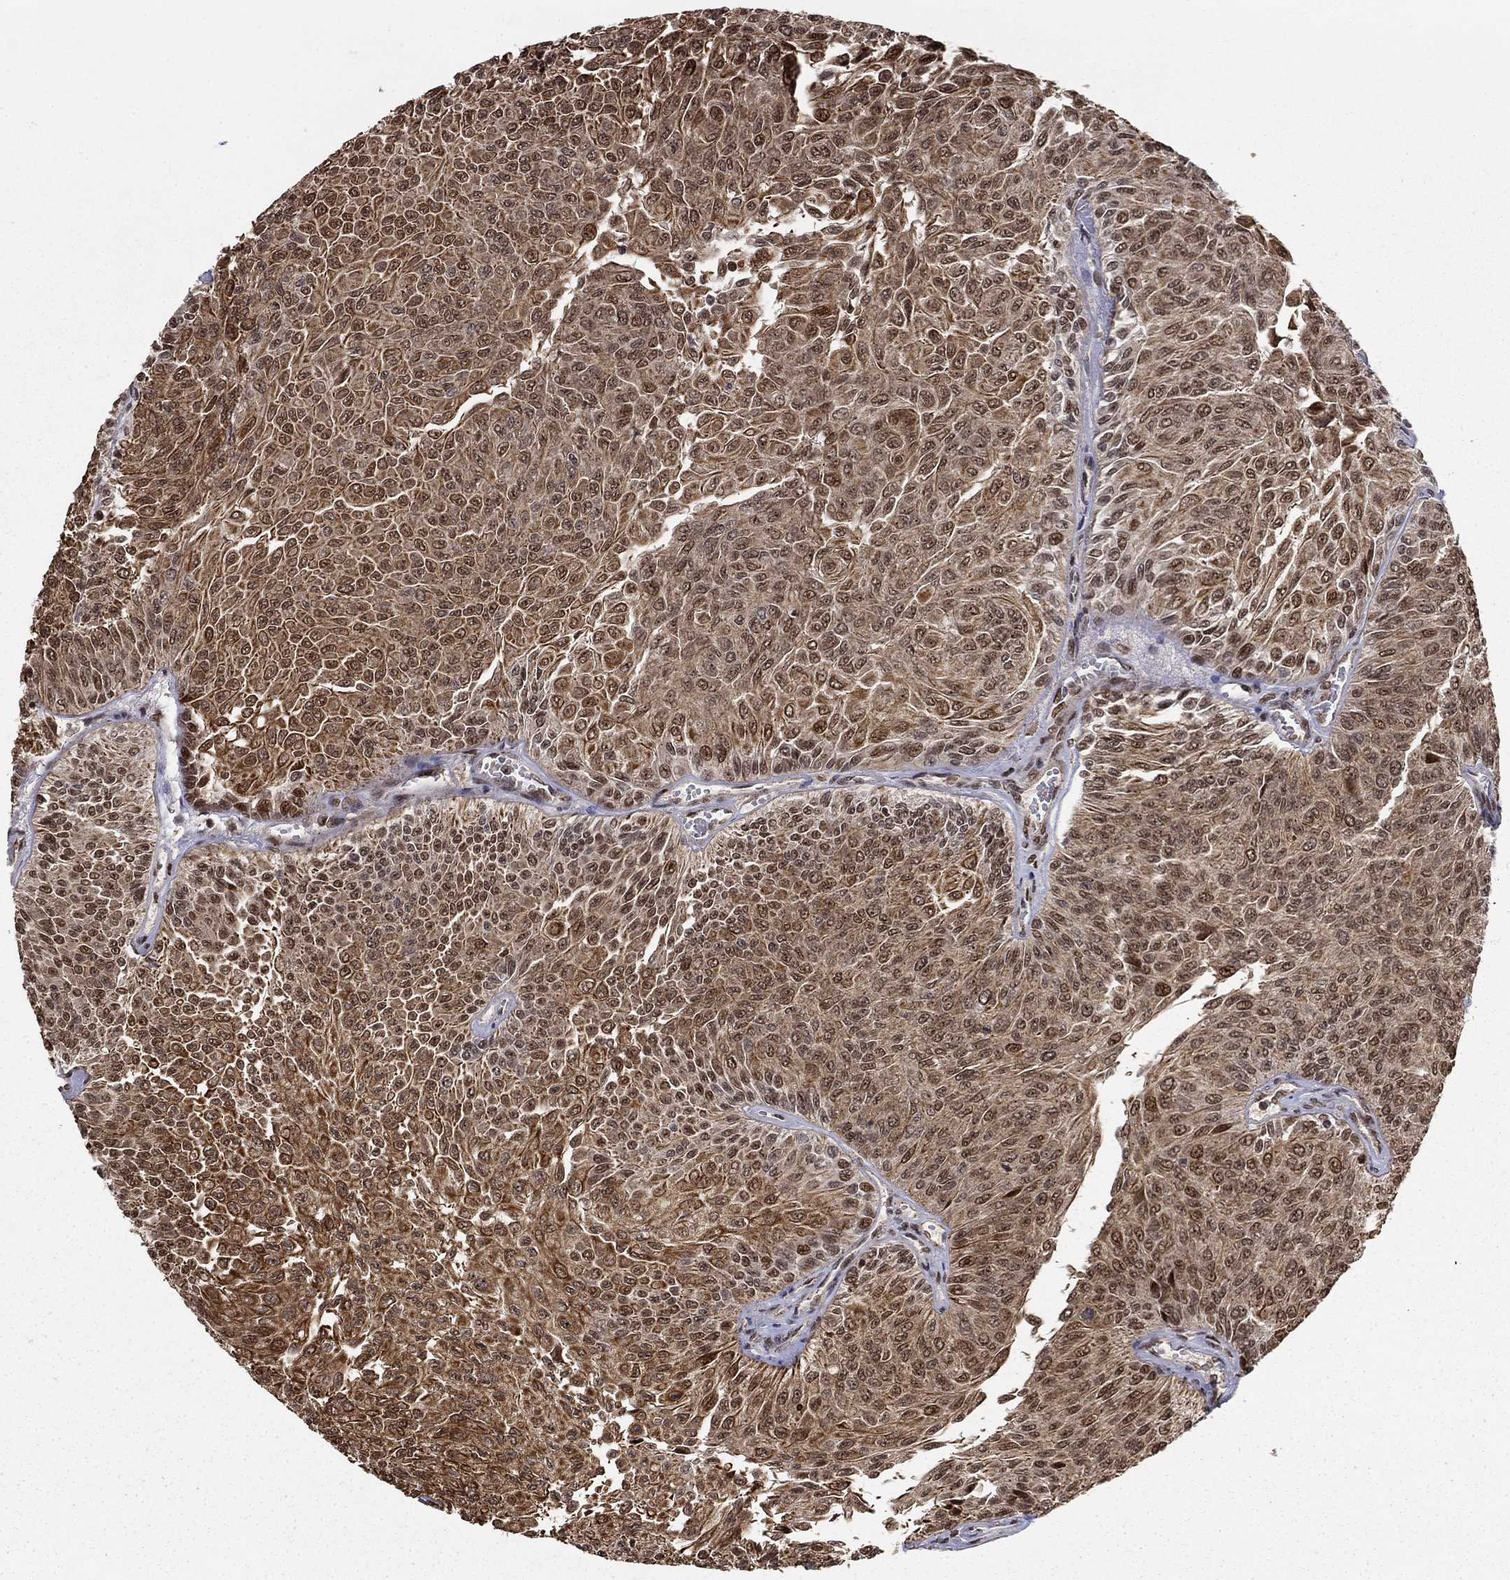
{"staining": {"intensity": "moderate", "quantity": "25%-75%", "location": "cytoplasmic/membranous,nuclear"}, "tissue": "urothelial cancer", "cell_type": "Tumor cells", "image_type": "cancer", "snomed": [{"axis": "morphology", "description": "Urothelial carcinoma, Low grade"}, {"axis": "topography", "description": "Ureter, NOS"}, {"axis": "topography", "description": "Urinary bladder"}], "caption": "Brown immunohistochemical staining in human urothelial cancer shows moderate cytoplasmic/membranous and nuclear expression in about 25%-75% of tumor cells. Nuclei are stained in blue.", "gene": "CDCA7L", "patient": {"sex": "male", "age": 78}}